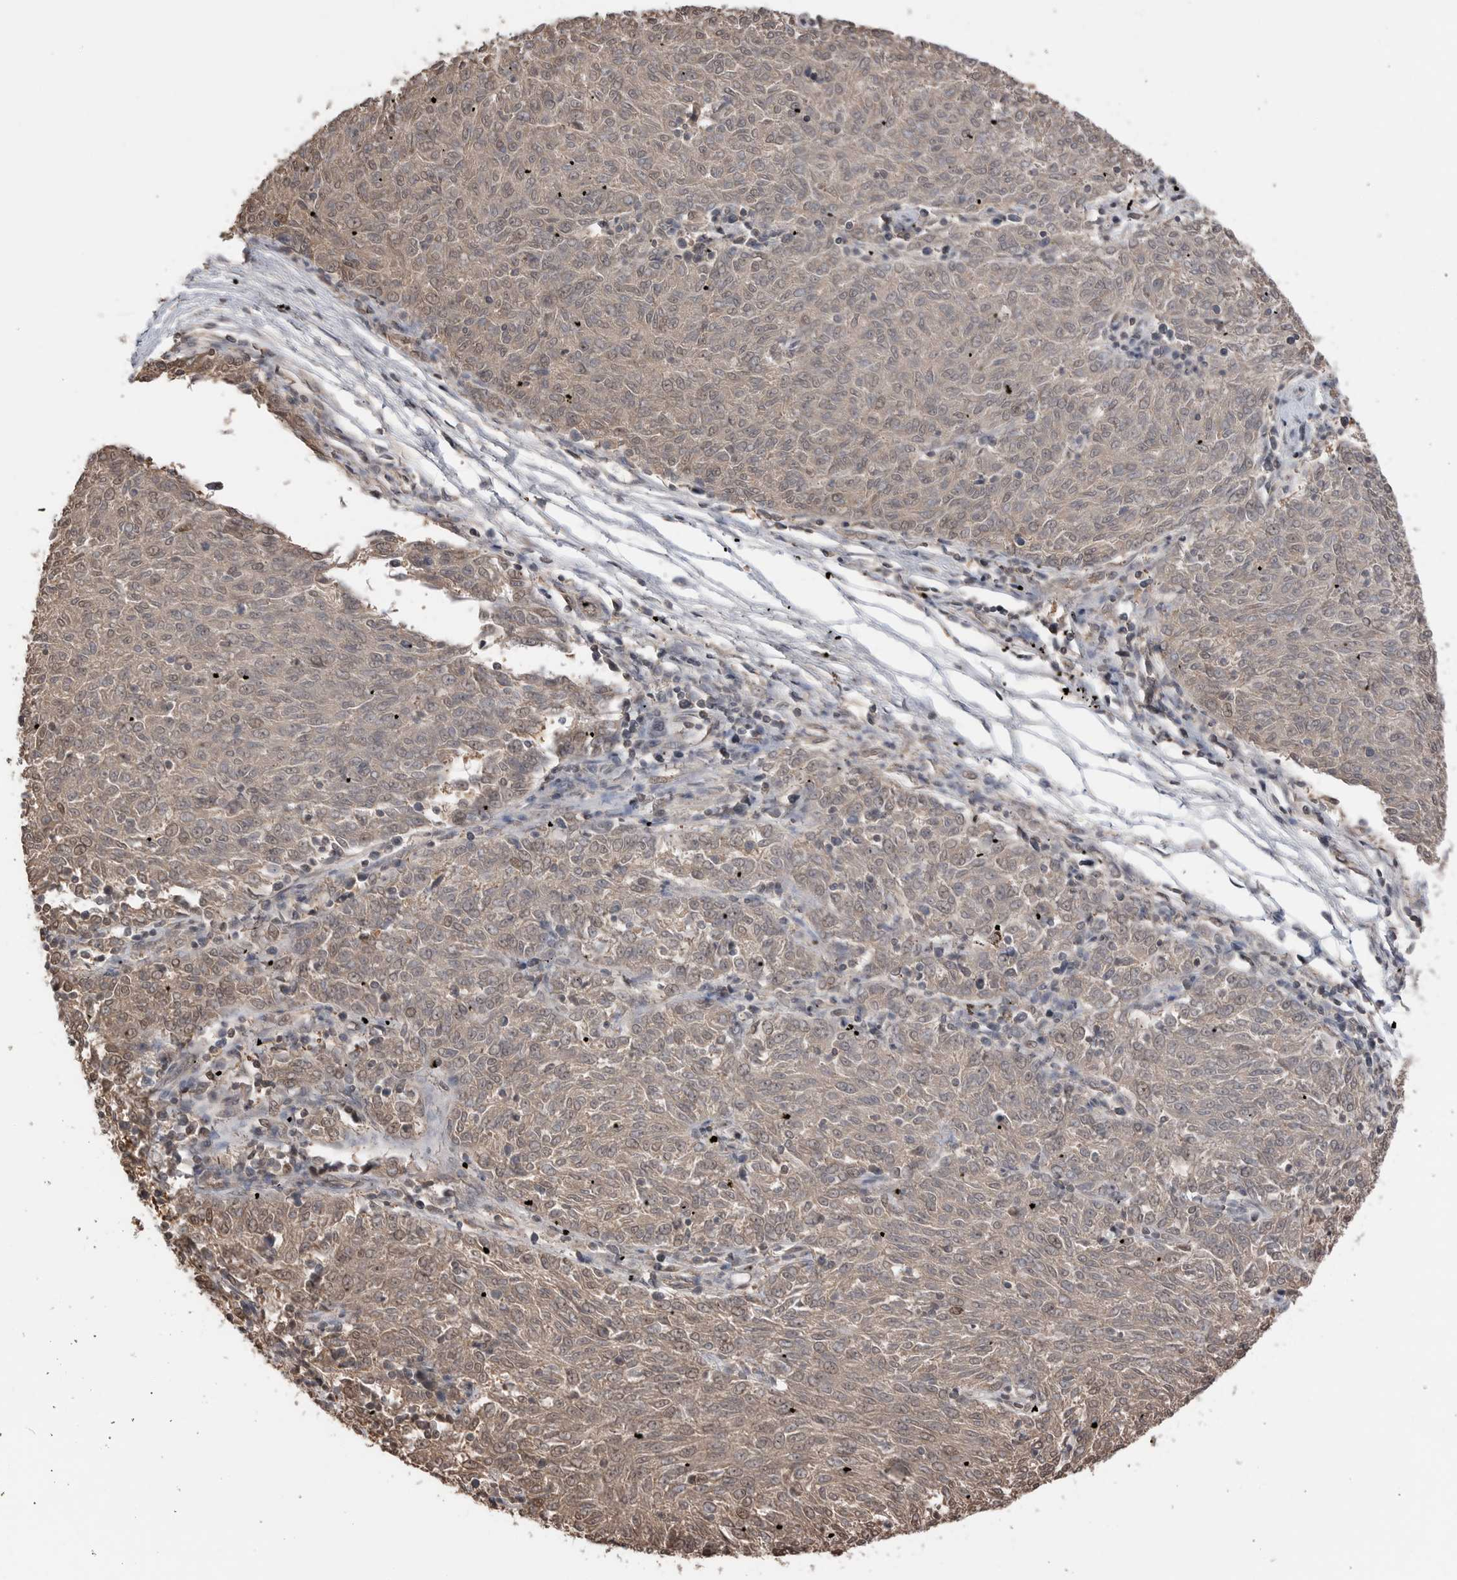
{"staining": {"intensity": "weak", "quantity": "25%-75%", "location": "cytoplasmic/membranous,nuclear"}, "tissue": "melanoma", "cell_type": "Tumor cells", "image_type": "cancer", "snomed": [{"axis": "morphology", "description": "Malignant melanoma, NOS"}, {"axis": "topography", "description": "Skin"}], "caption": "This image shows IHC staining of malignant melanoma, with low weak cytoplasmic/membranous and nuclear staining in approximately 25%-75% of tumor cells.", "gene": "PEAK1", "patient": {"sex": "female", "age": 72}}